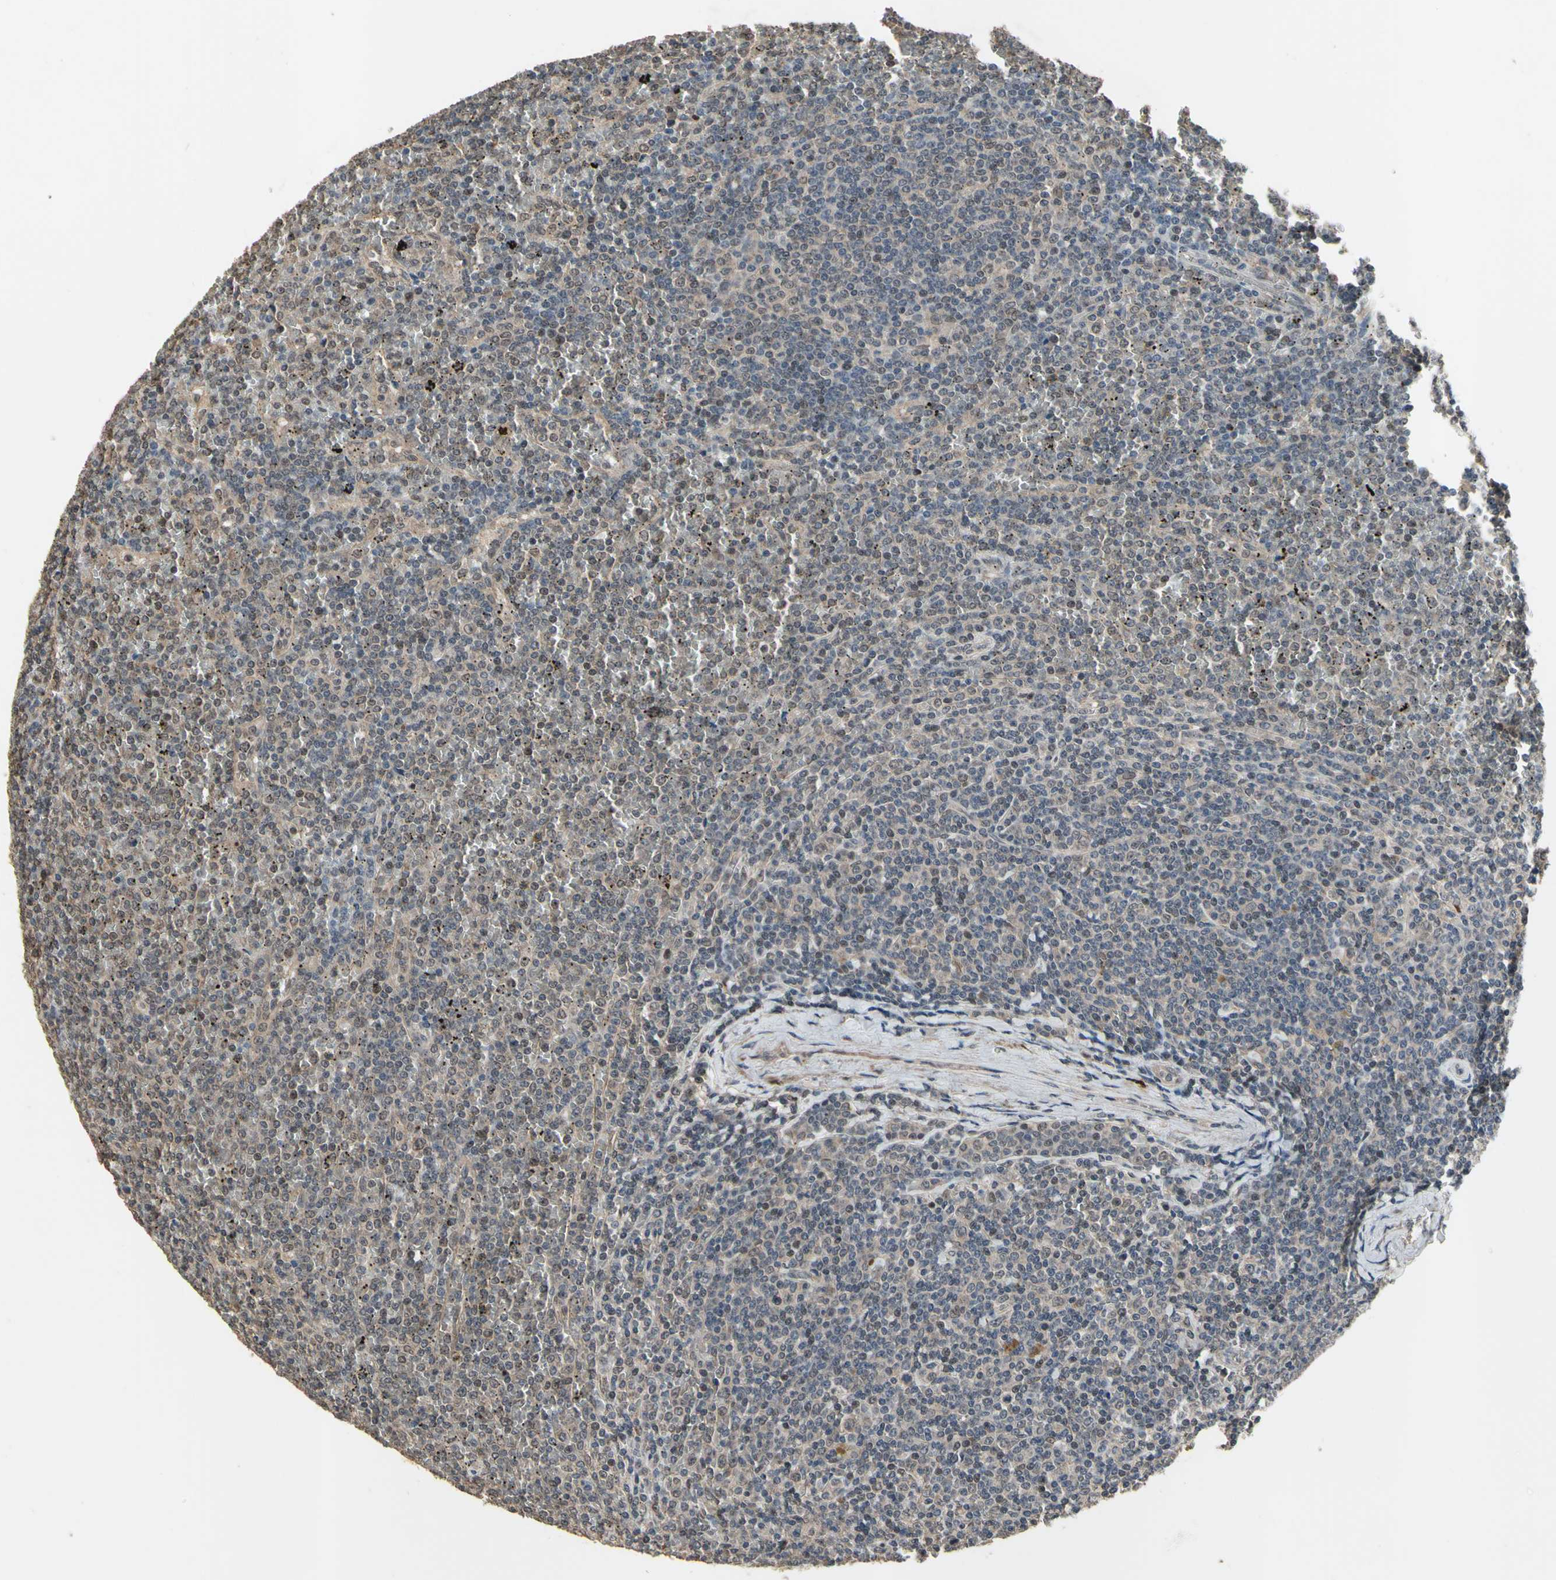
{"staining": {"intensity": "weak", "quantity": ">75%", "location": "cytoplasmic/membranous,nuclear"}, "tissue": "lymphoma", "cell_type": "Tumor cells", "image_type": "cancer", "snomed": [{"axis": "morphology", "description": "Malignant lymphoma, non-Hodgkin's type, Low grade"}, {"axis": "topography", "description": "Spleen"}], "caption": "IHC of human lymphoma shows low levels of weak cytoplasmic/membranous and nuclear staining in about >75% of tumor cells.", "gene": "ZNF174", "patient": {"sex": "female", "age": 19}}